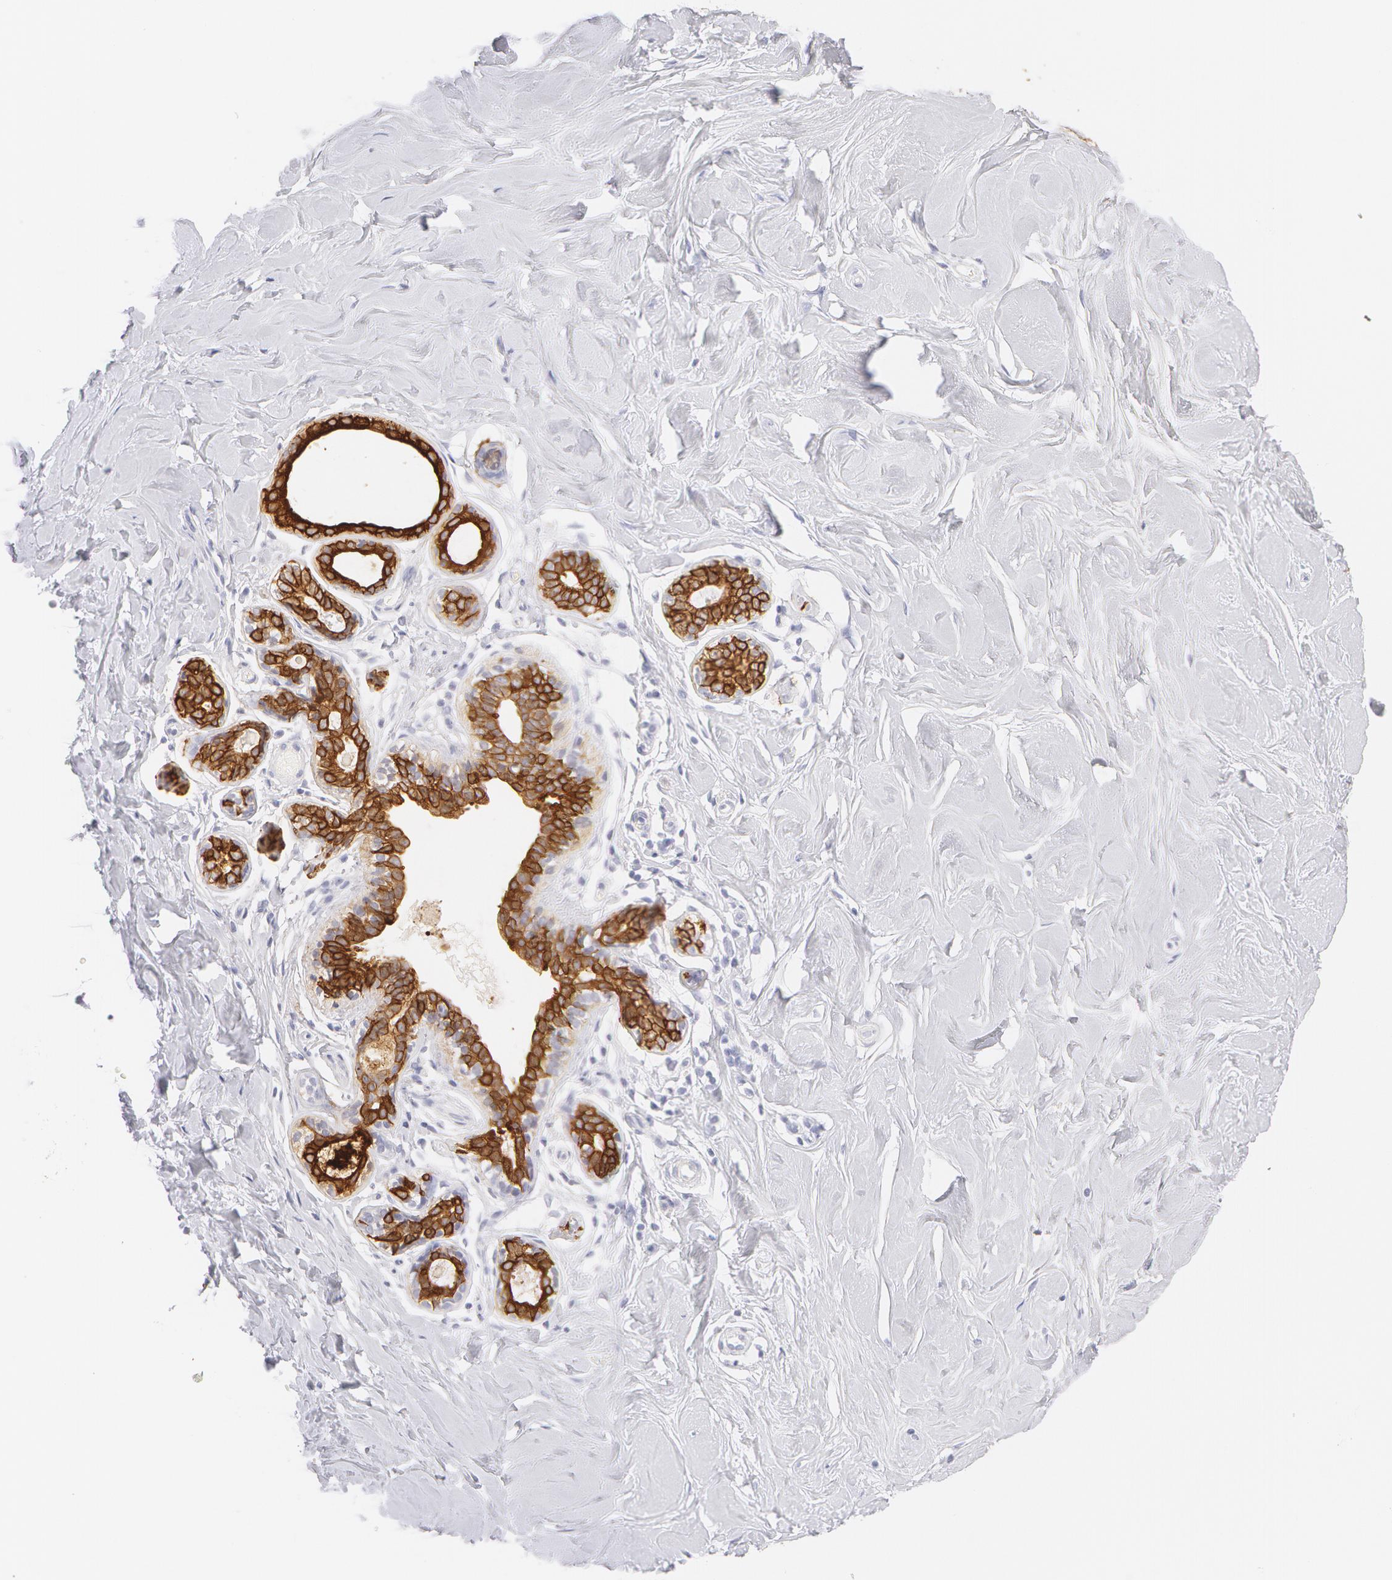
{"staining": {"intensity": "negative", "quantity": "none", "location": "none"}, "tissue": "breast", "cell_type": "Adipocytes", "image_type": "normal", "snomed": [{"axis": "morphology", "description": "Normal tissue, NOS"}, {"axis": "topography", "description": "Breast"}], "caption": "Adipocytes show no significant protein positivity in benign breast.", "gene": "KRT8", "patient": {"sex": "female", "age": 44}}